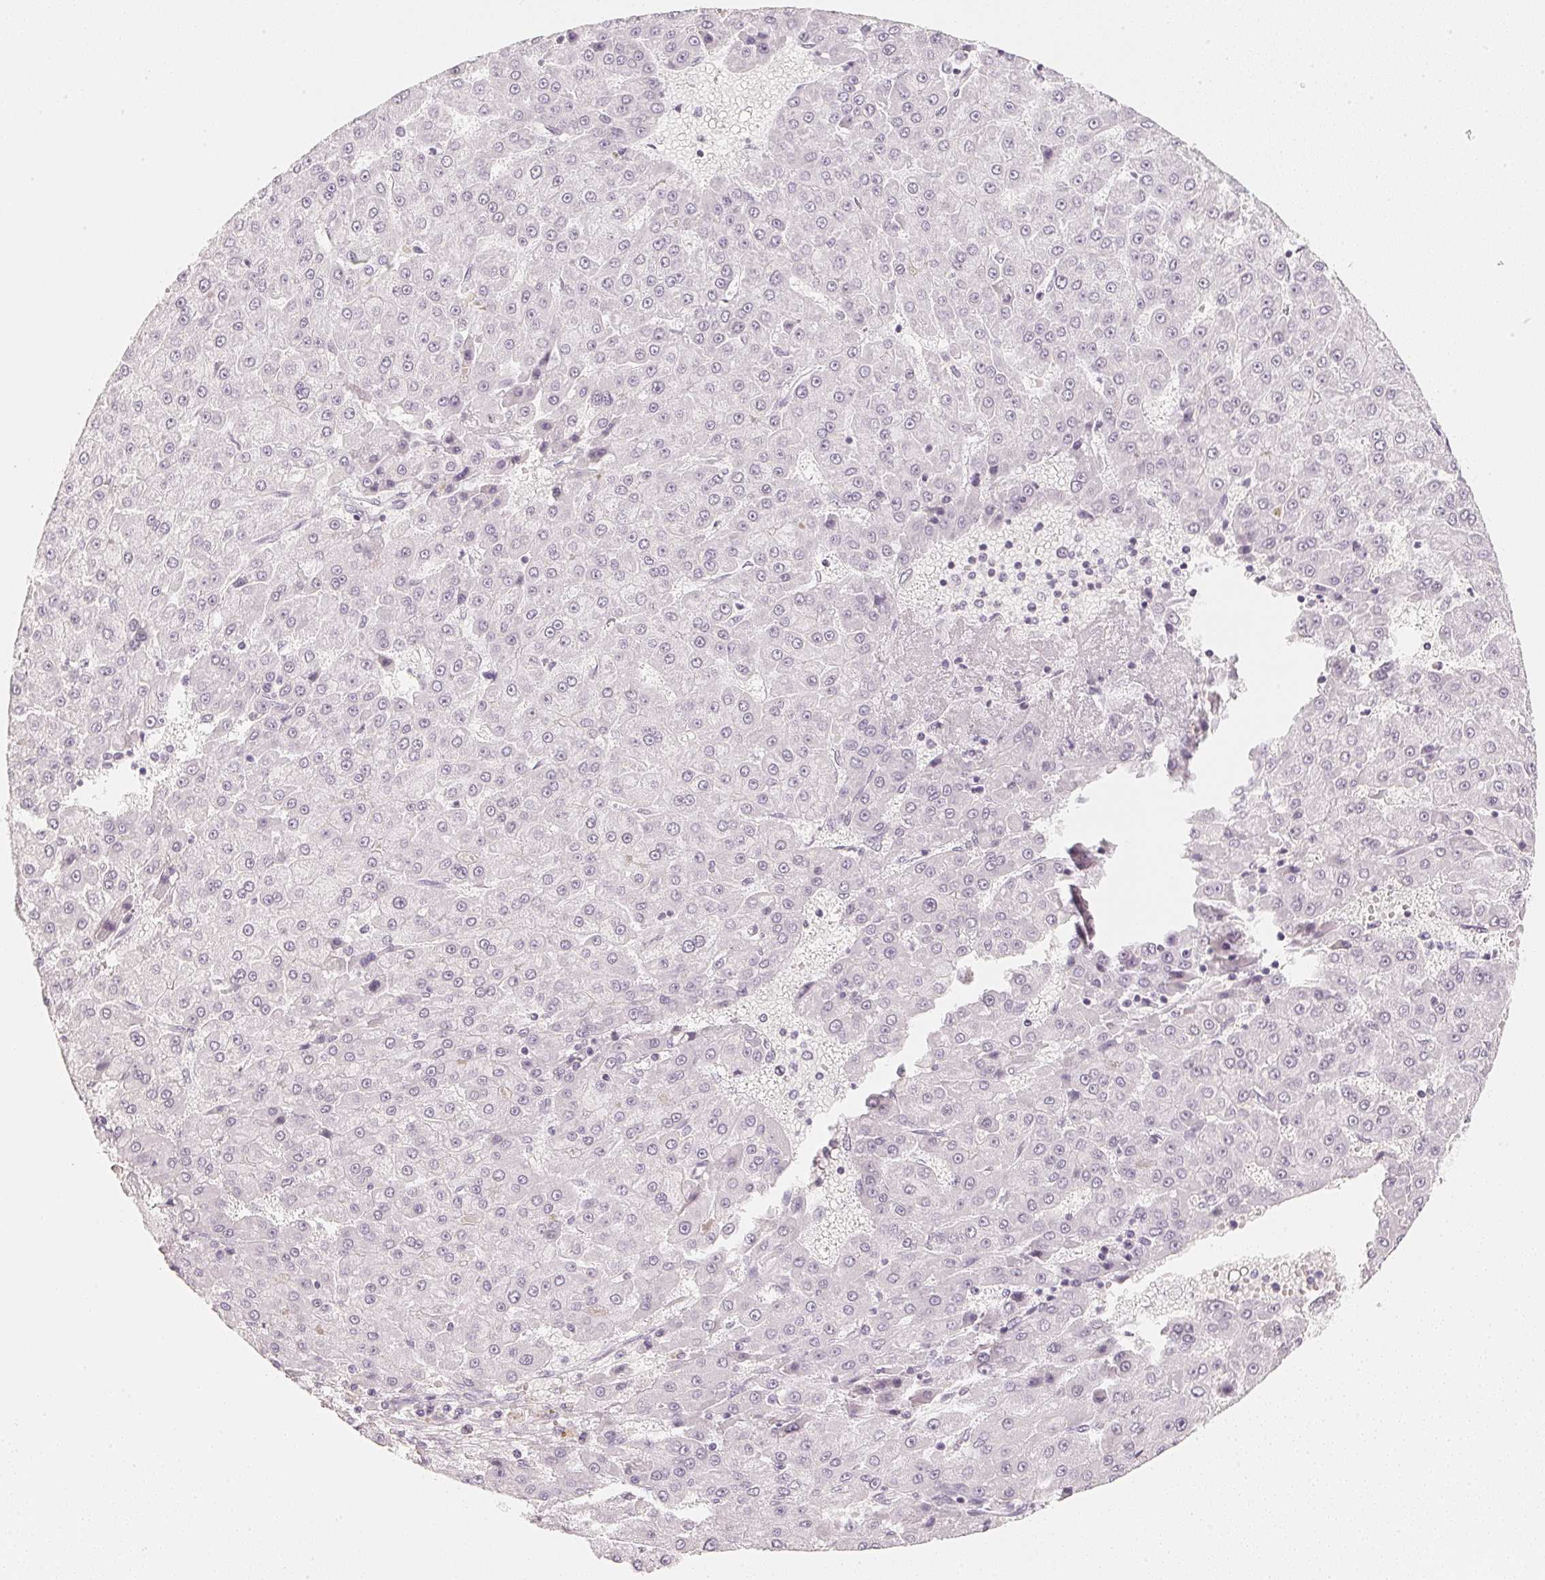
{"staining": {"intensity": "negative", "quantity": "none", "location": "none"}, "tissue": "liver cancer", "cell_type": "Tumor cells", "image_type": "cancer", "snomed": [{"axis": "morphology", "description": "Carcinoma, Hepatocellular, NOS"}, {"axis": "topography", "description": "Liver"}], "caption": "Hepatocellular carcinoma (liver) stained for a protein using immunohistochemistry (IHC) reveals no expression tumor cells.", "gene": "SLC22A8", "patient": {"sex": "male", "age": 78}}